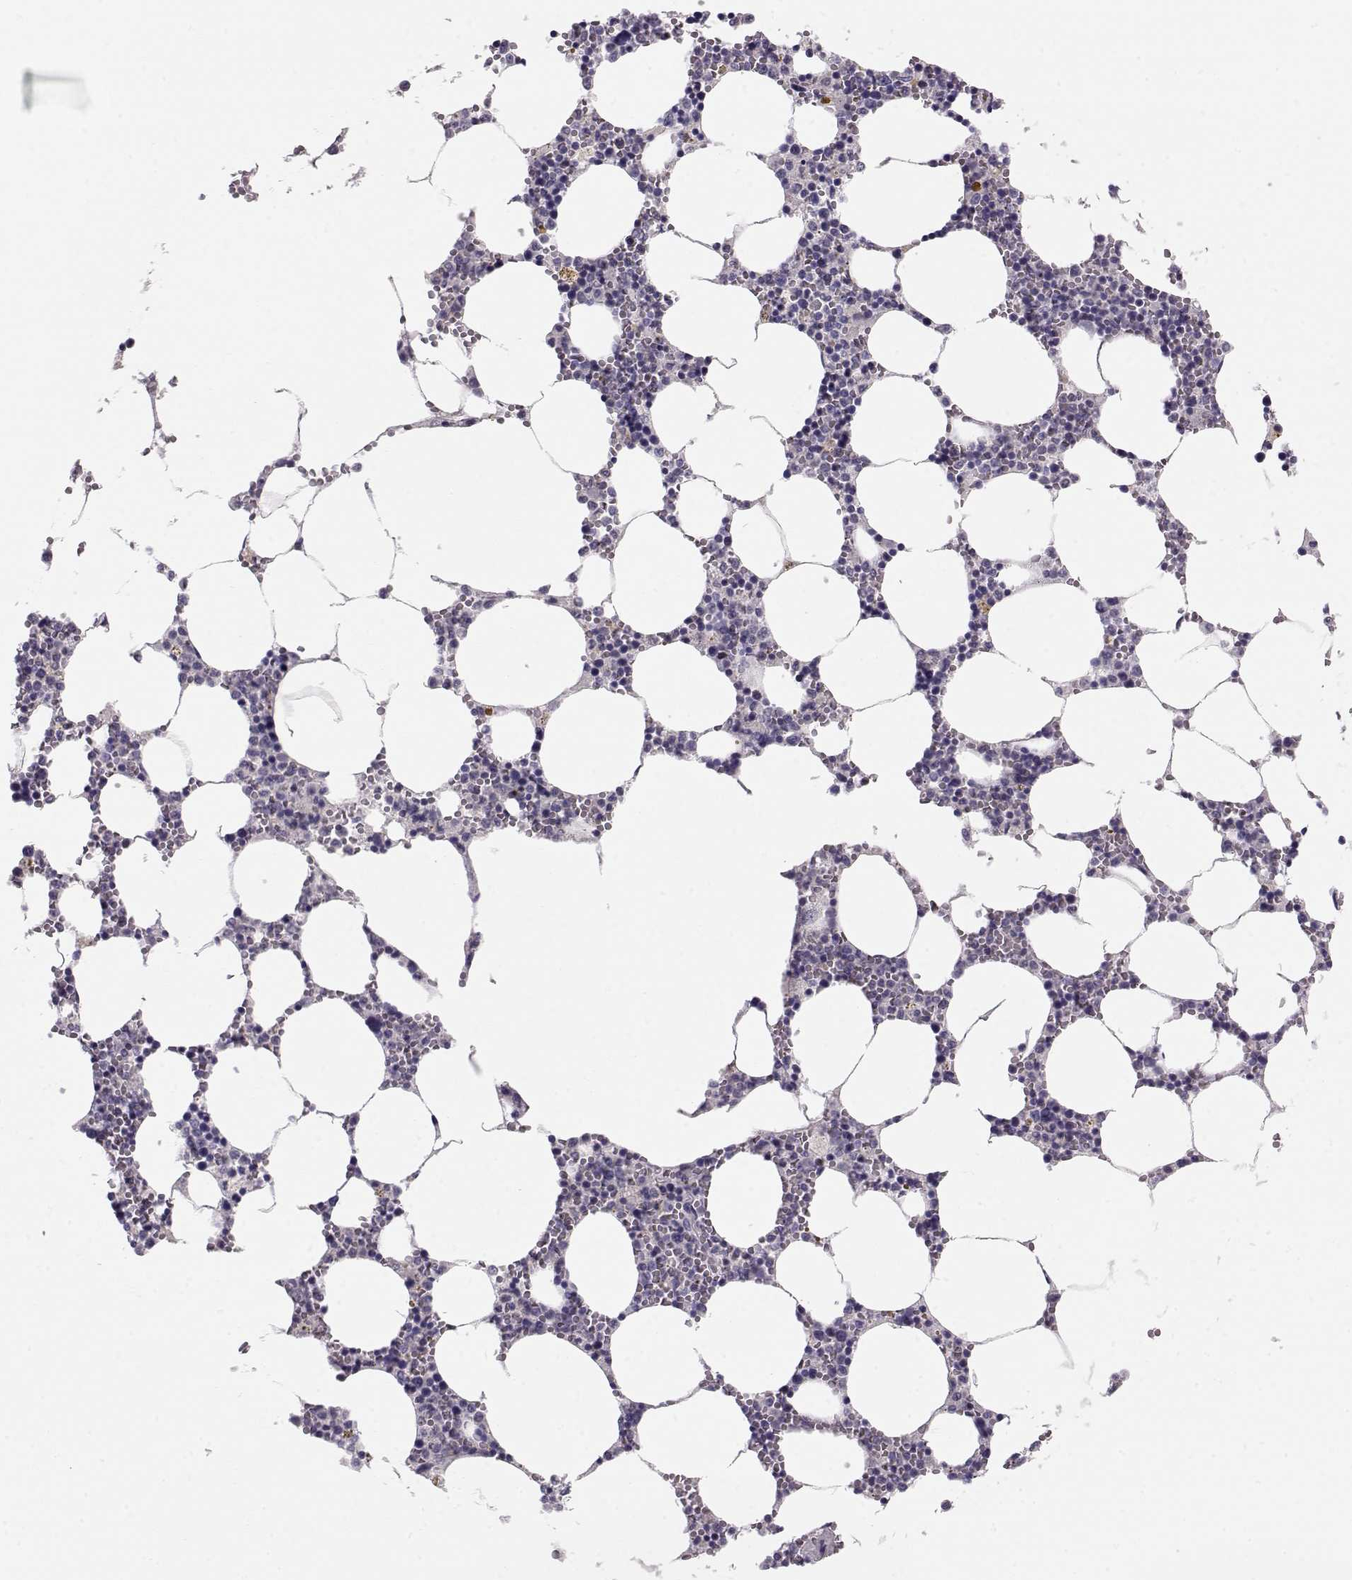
{"staining": {"intensity": "negative", "quantity": "none", "location": "none"}, "tissue": "bone marrow", "cell_type": "Hematopoietic cells", "image_type": "normal", "snomed": [{"axis": "morphology", "description": "Normal tissue, NOS"}, {"axis": "topography", "description": "Bone marrow"}], "caption": "This image is of normal bone marrow stained with IHC to label a protein in brown with the nuclei are counter-stained blue. There is no staining in hematopoietic cells.", "gene": "GPR26", "patient": {"sex": "female", "age": 64}}